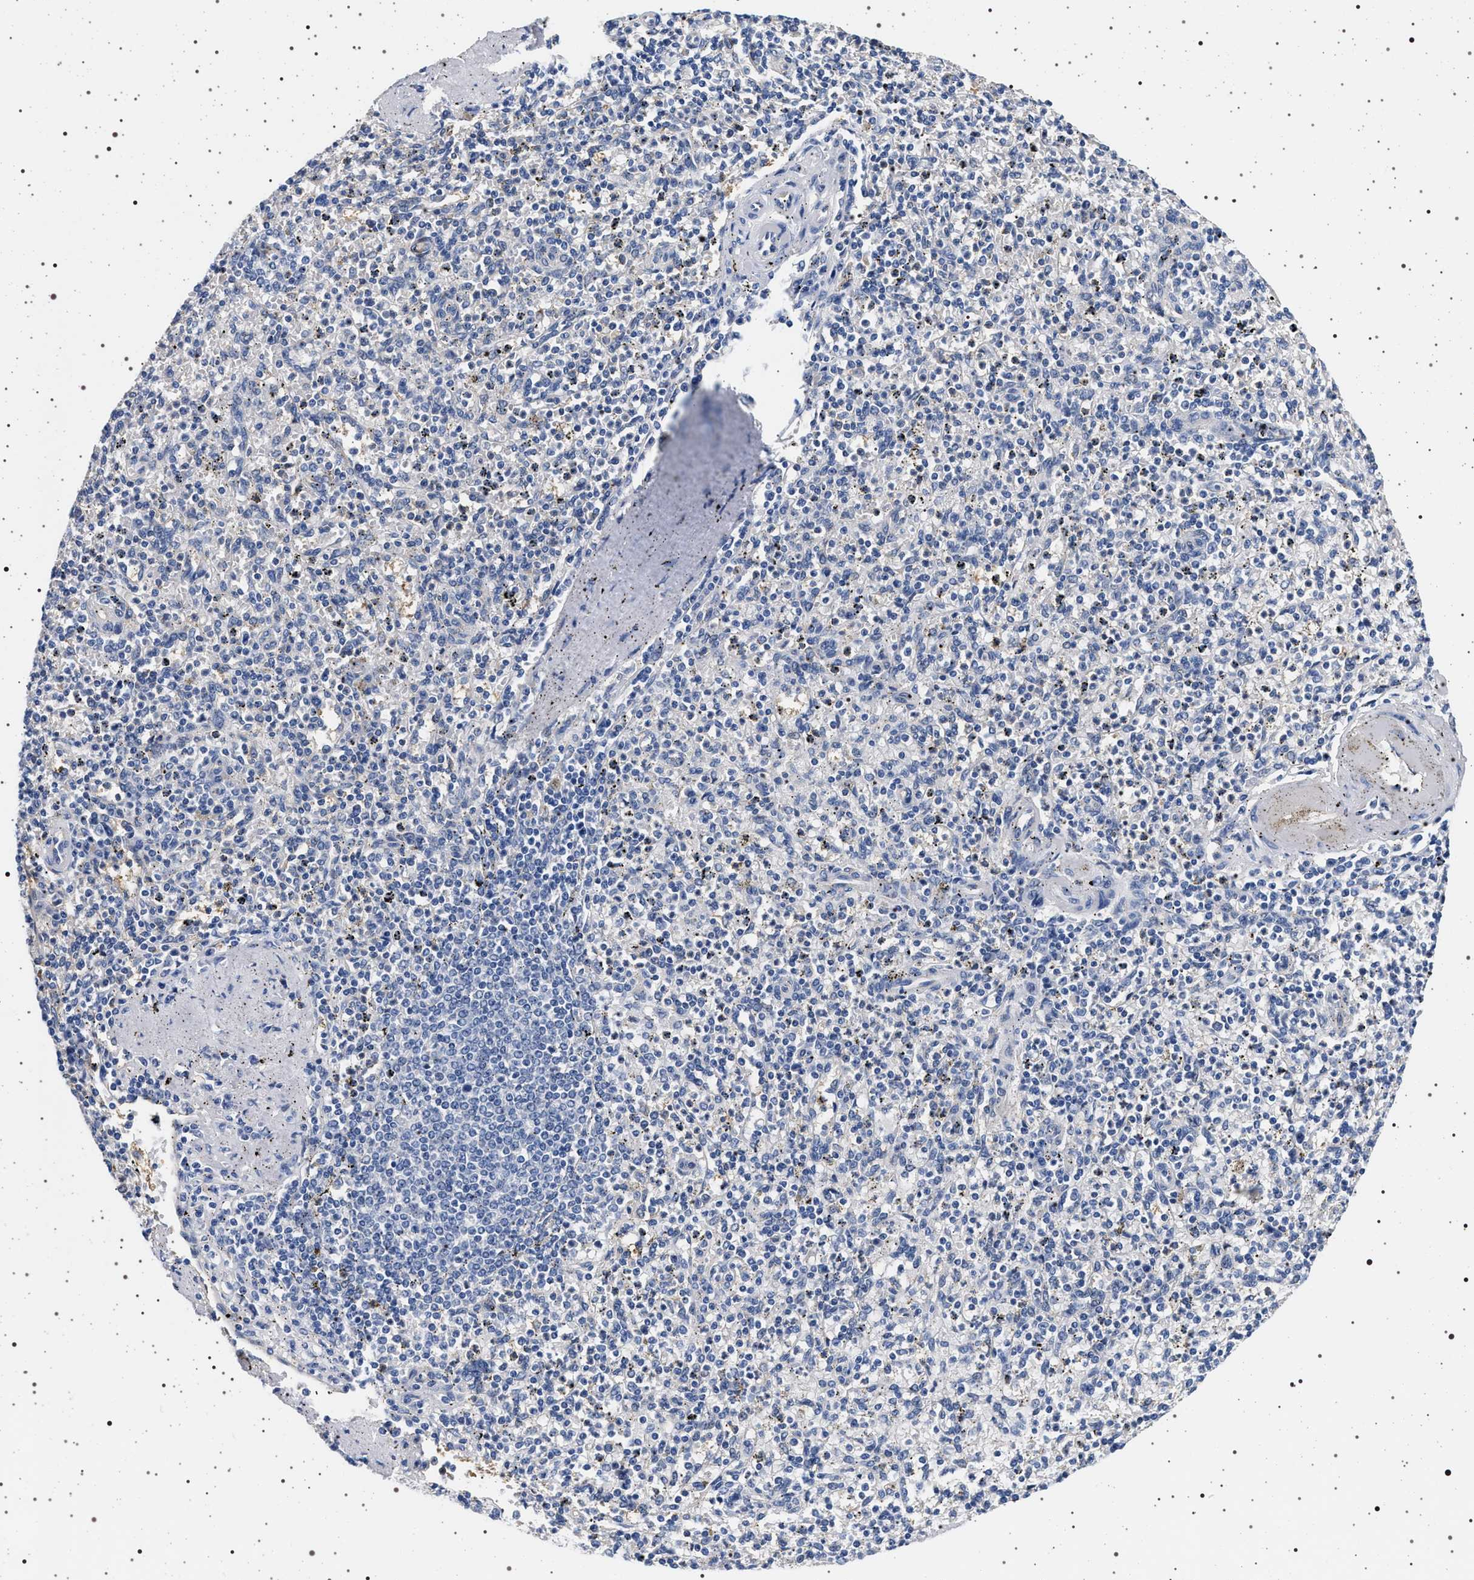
{"staining": {"intensity": "negative", "quantity": "none", "location": "none"}, "tissue": "spleen", "cell_type": "Cells in red pulp", "image_type": "normal", "snomed": [{"axis": "morphology", "description": "Normal tissue, NOS"}, {"axis": "topography", "description": "Spleen"}], "caption": "Immunohistochemistry (IHC) of benign spleen displays no positivity in cells in red pulp.", "gene": "HSD17B1", "patient": {"sex": "male", "age": 72}}